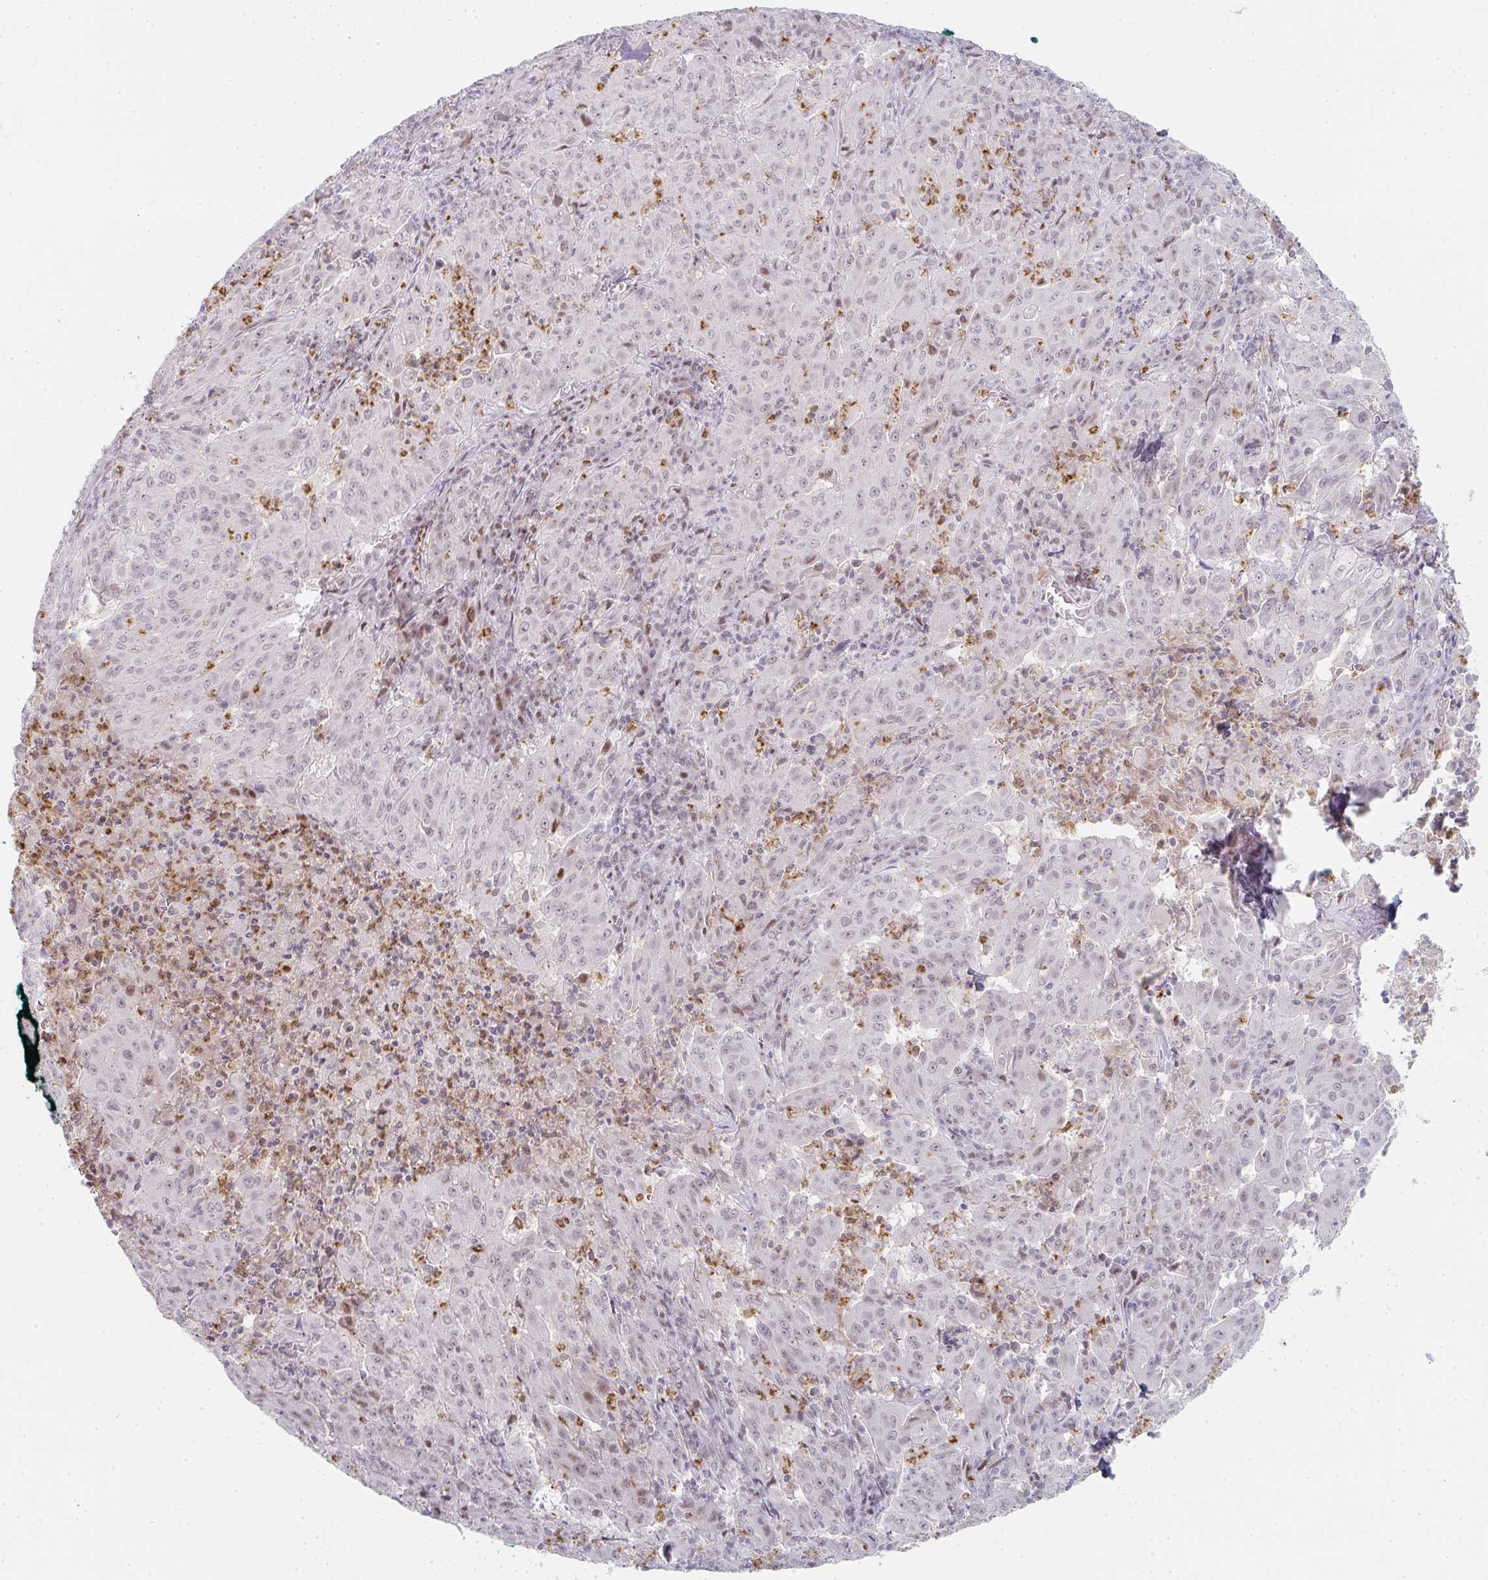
{"staining": {"intensity": "negative", "quantity": "none", "location": "none"}, "tissue": "pancreatic cancer", "cell_type": "Tumor cells", "image_type": "cancer", "snomed": [{"axis": "morphology", "description": "Adenocarcinoma, NOS"}, {"axis": "topography", "description": "Pancreas"}], "caption": "DAB immunohistochemical staining of human pancreatic cancer (adenocarcinoma) exhibits no significant positivity in tumor cells. Nuclei are stained in blue.", "gene": "LIN54", "patient": {"sex": "male", "age": 63}}